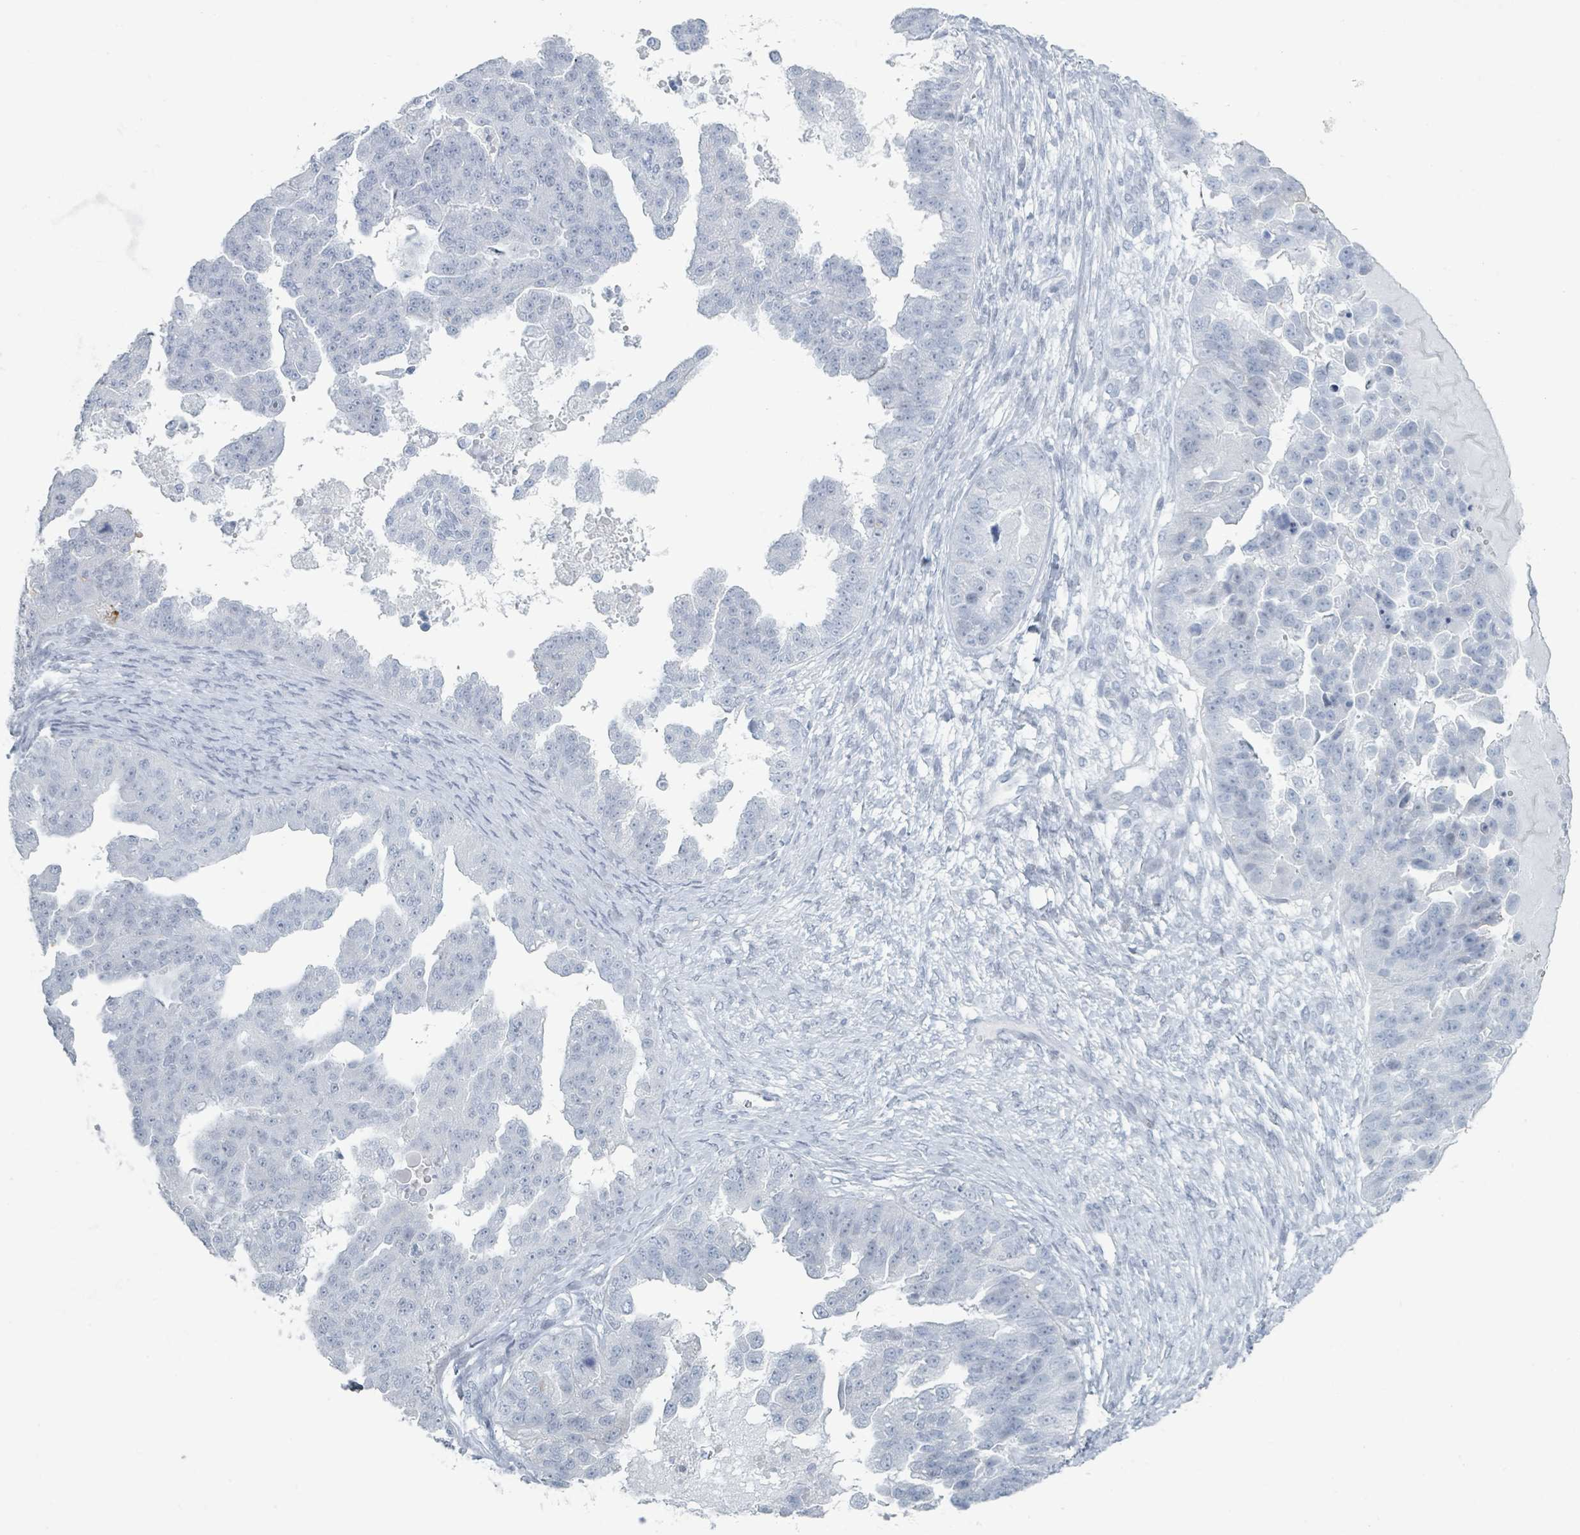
{"staining": {"intensity": "negative", "quantity": "none", "location": "none"}, "tissue": "ovarian cancer", "cell_type": "Tumor cells", "image_type": "cancer", "snomed": [{"axis": "morphology", "description": "Cystadenocarcinoma, serous, NOS"}, {"axis": "topography", "description": "Ovary"}], "caption": "This is an immunohistochemistry (IHC) histopathology image of human serous cystadenocarcinoma (ovarian). There is no positivity in tumor cells.", "gene": "GPR15LG", "patient": {"sex": "female", "age": 58}}